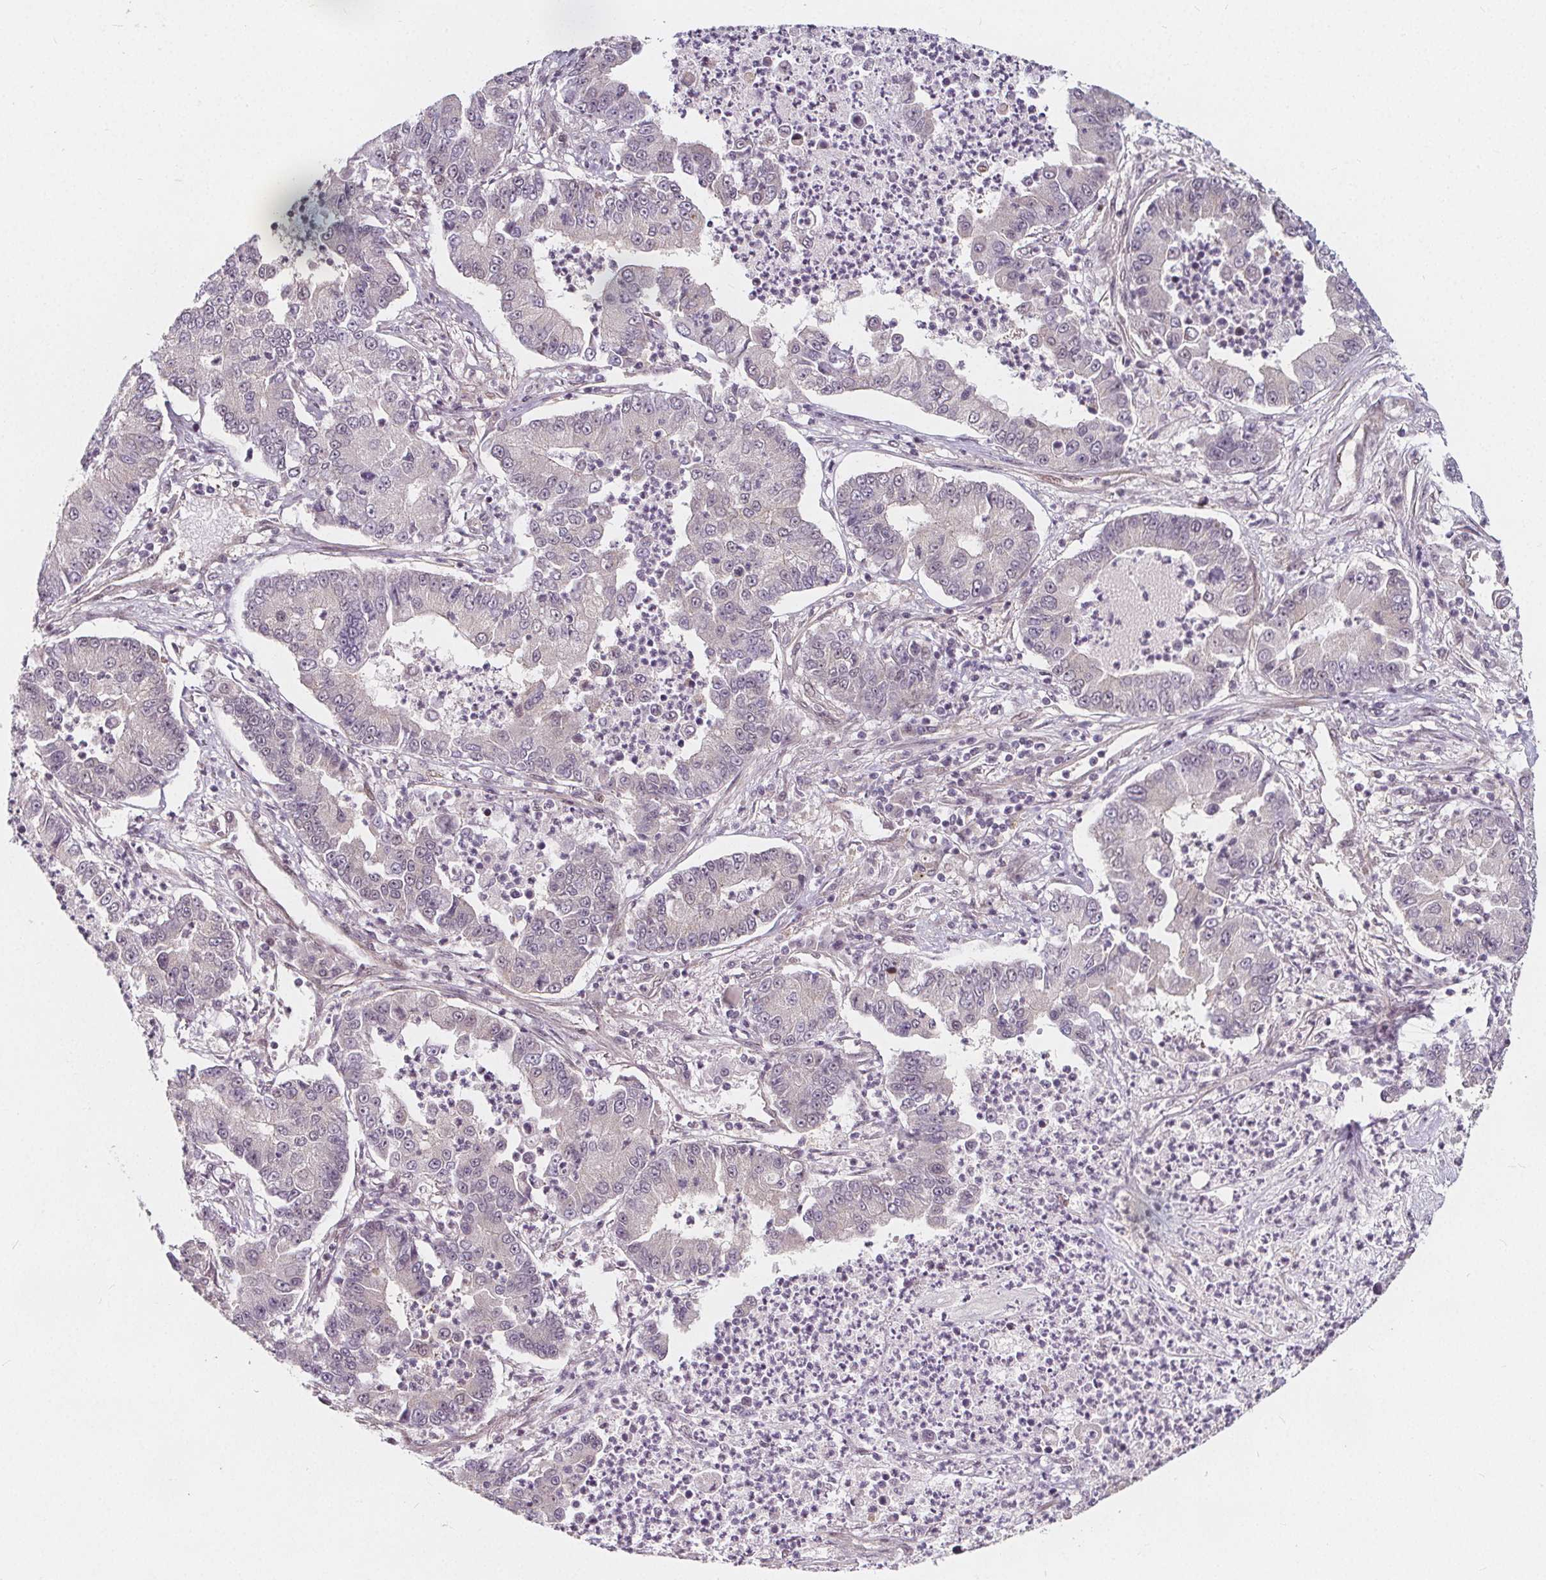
{"staining": {"intensity": "negative", "quantity": "none", "location": "none"}, "tissue": "lung cancer", "cell_type": "Tumor cells", "image_type": "cancer", "snomed": [{"axis": "morphology", "description": "Adenocarcinoma, NOS"}, {"axis": "topography", "description": "Lung"}], "caption": "A histopathology image of human adenocarcinoma (lung) is negative for staining in tumor cells.", "gene": "AKT1S1", "patient": {"sex": "female", "age": 57}}